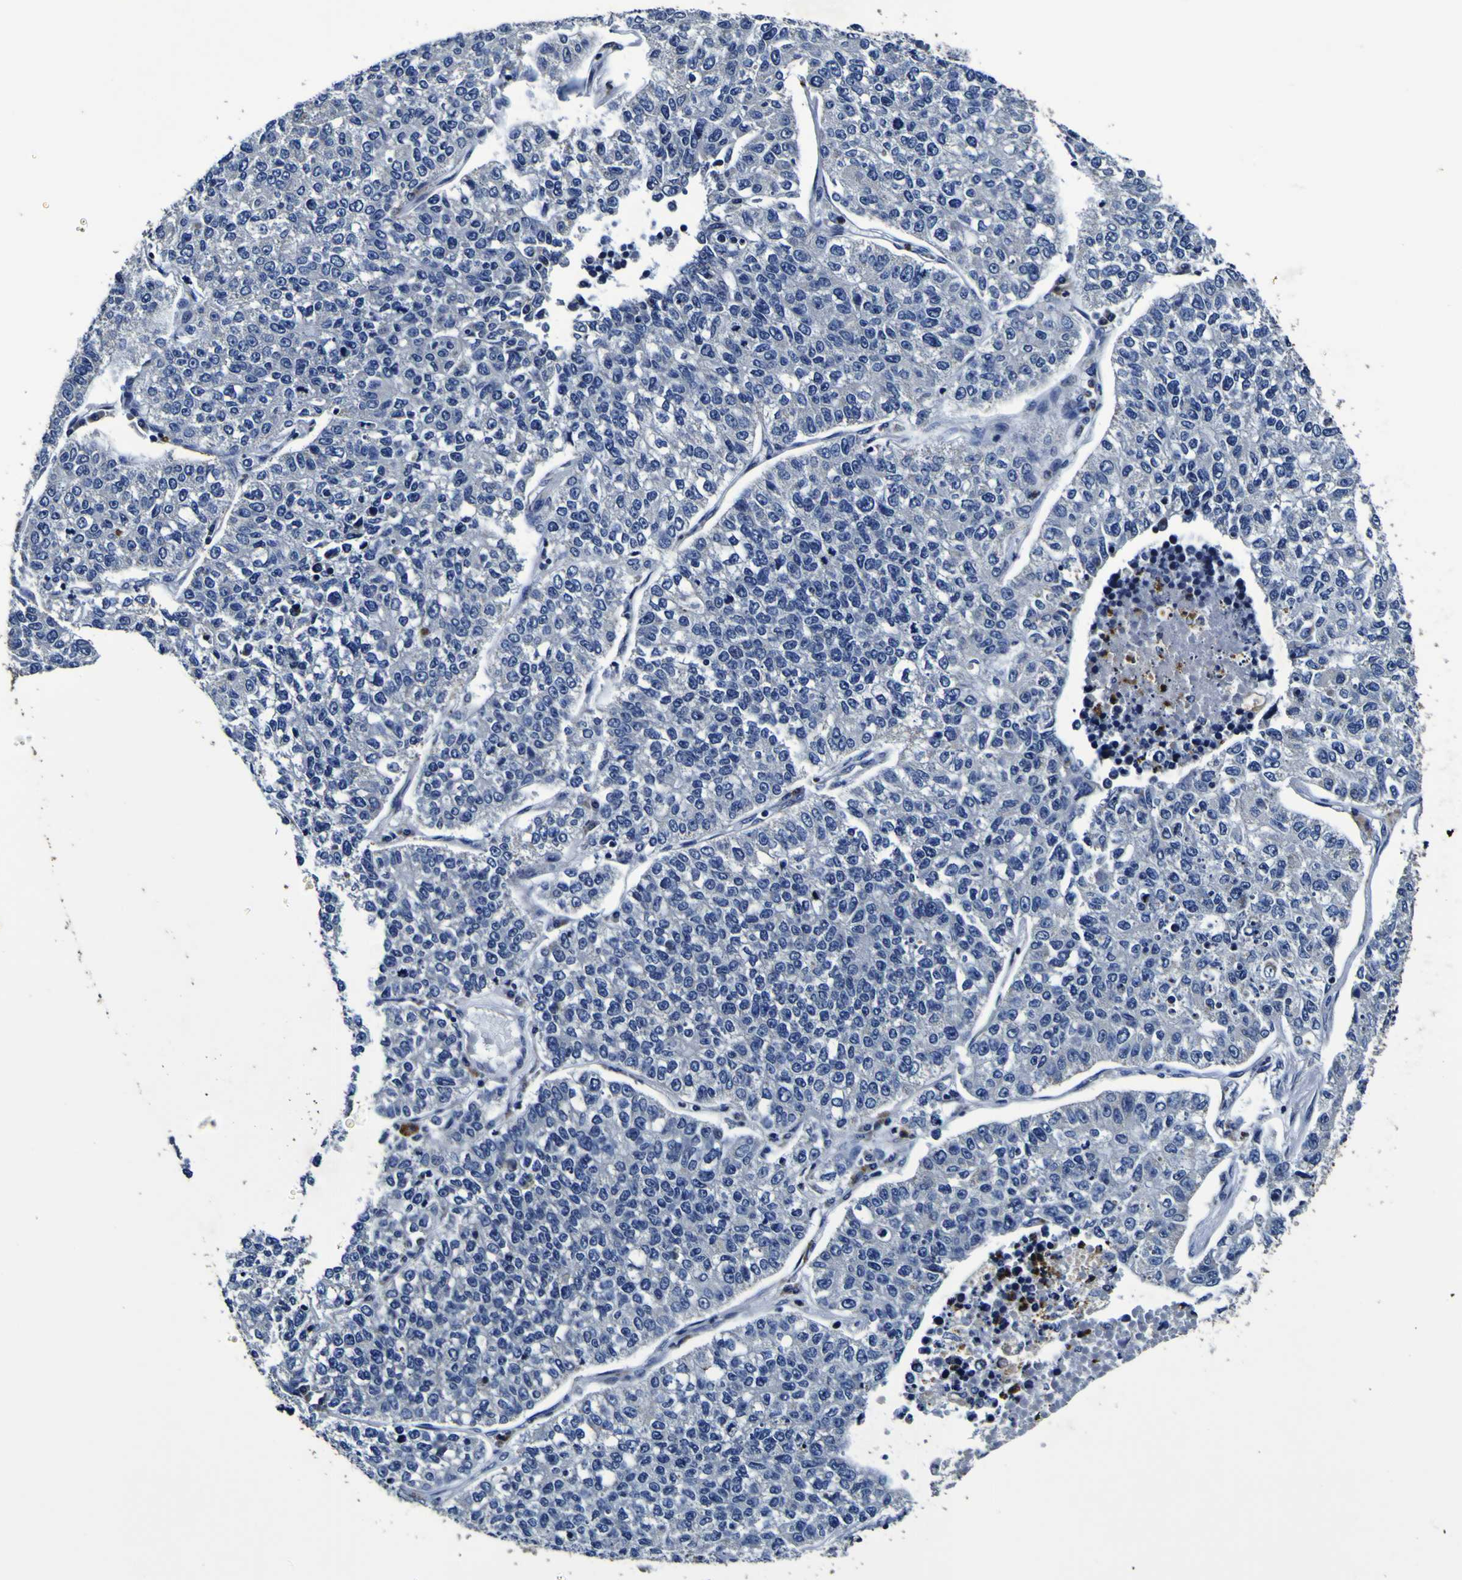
{"staining": {"intensity": "negative", "quantity": "none", "location": "none"}, "tissue": "lung cancer", "cell_type": "Tumor cells", "image_type": "cancer", "snomed": [{"axis": "morphology", "description": "Adenocarcinoma, NOS"}, {"axis": "topography", "description": "Lung"}], "caption": "Histopathology image shows no significant protein positivity in tumor cells of lung cancer. The staining is performed using DAB brown chromogen with nuclei counter-stained in using hematoxylin.", "gene": "PANK4", "patient": {"sex": "male", "age": 49}}